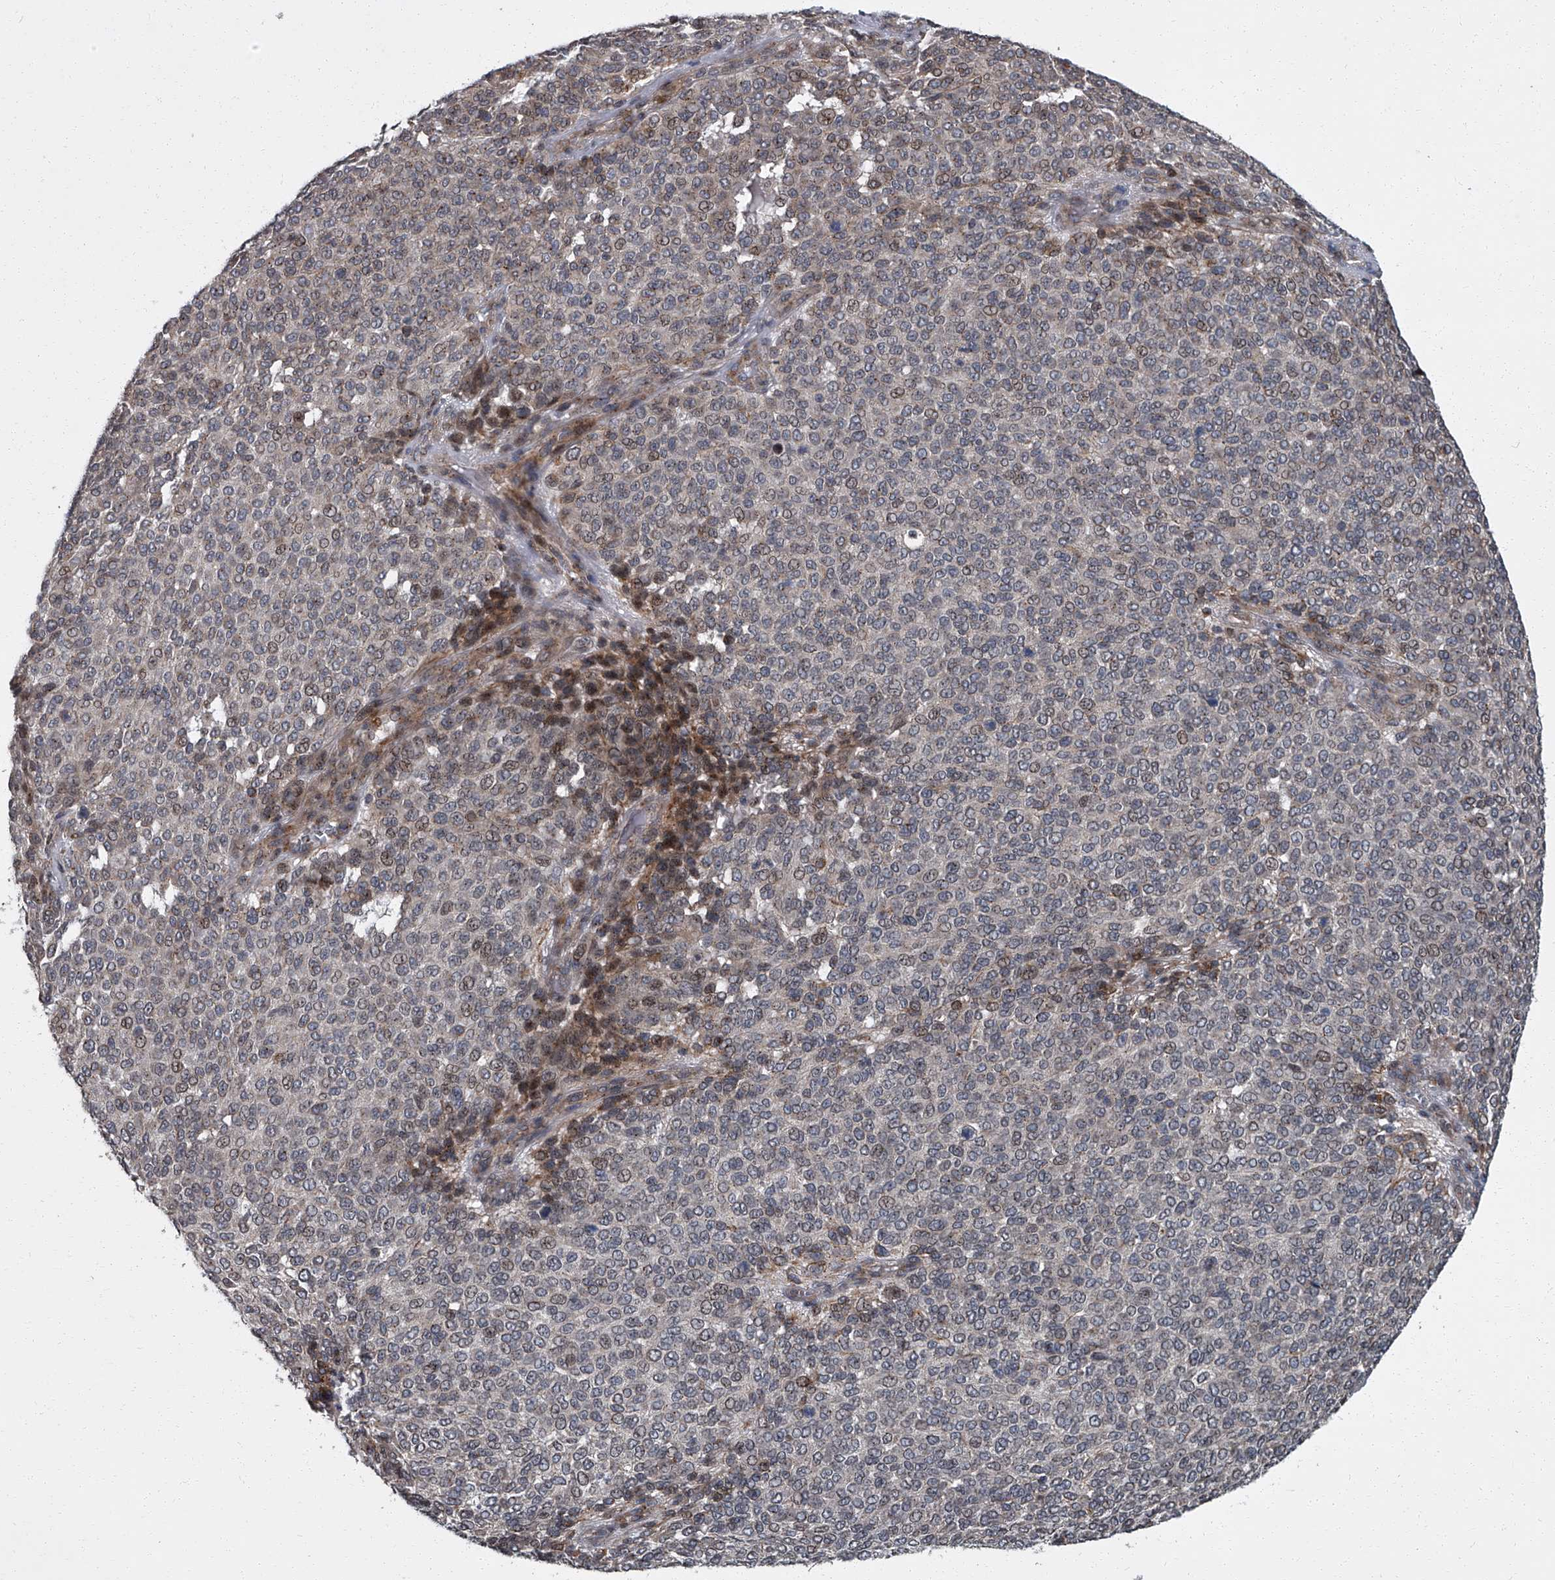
{"staining": {"intensity": "negative", "quantity": "none", "location": "none"}, "tissue": "melanoma", "cell_type": "Tumor cells", "image_type": "cancer", "snomed": [{"axis": "morphology", "description": "Malignant melanoma, NOS"}, {"axis": "topography", "description": "Skin"}], "caption": "Malignant melanoma was stained to show a protein in brown. There is no significant staining in tumor cells.", "gene": "ZNF274", "patient": {"sex": "male", "age": 49}}